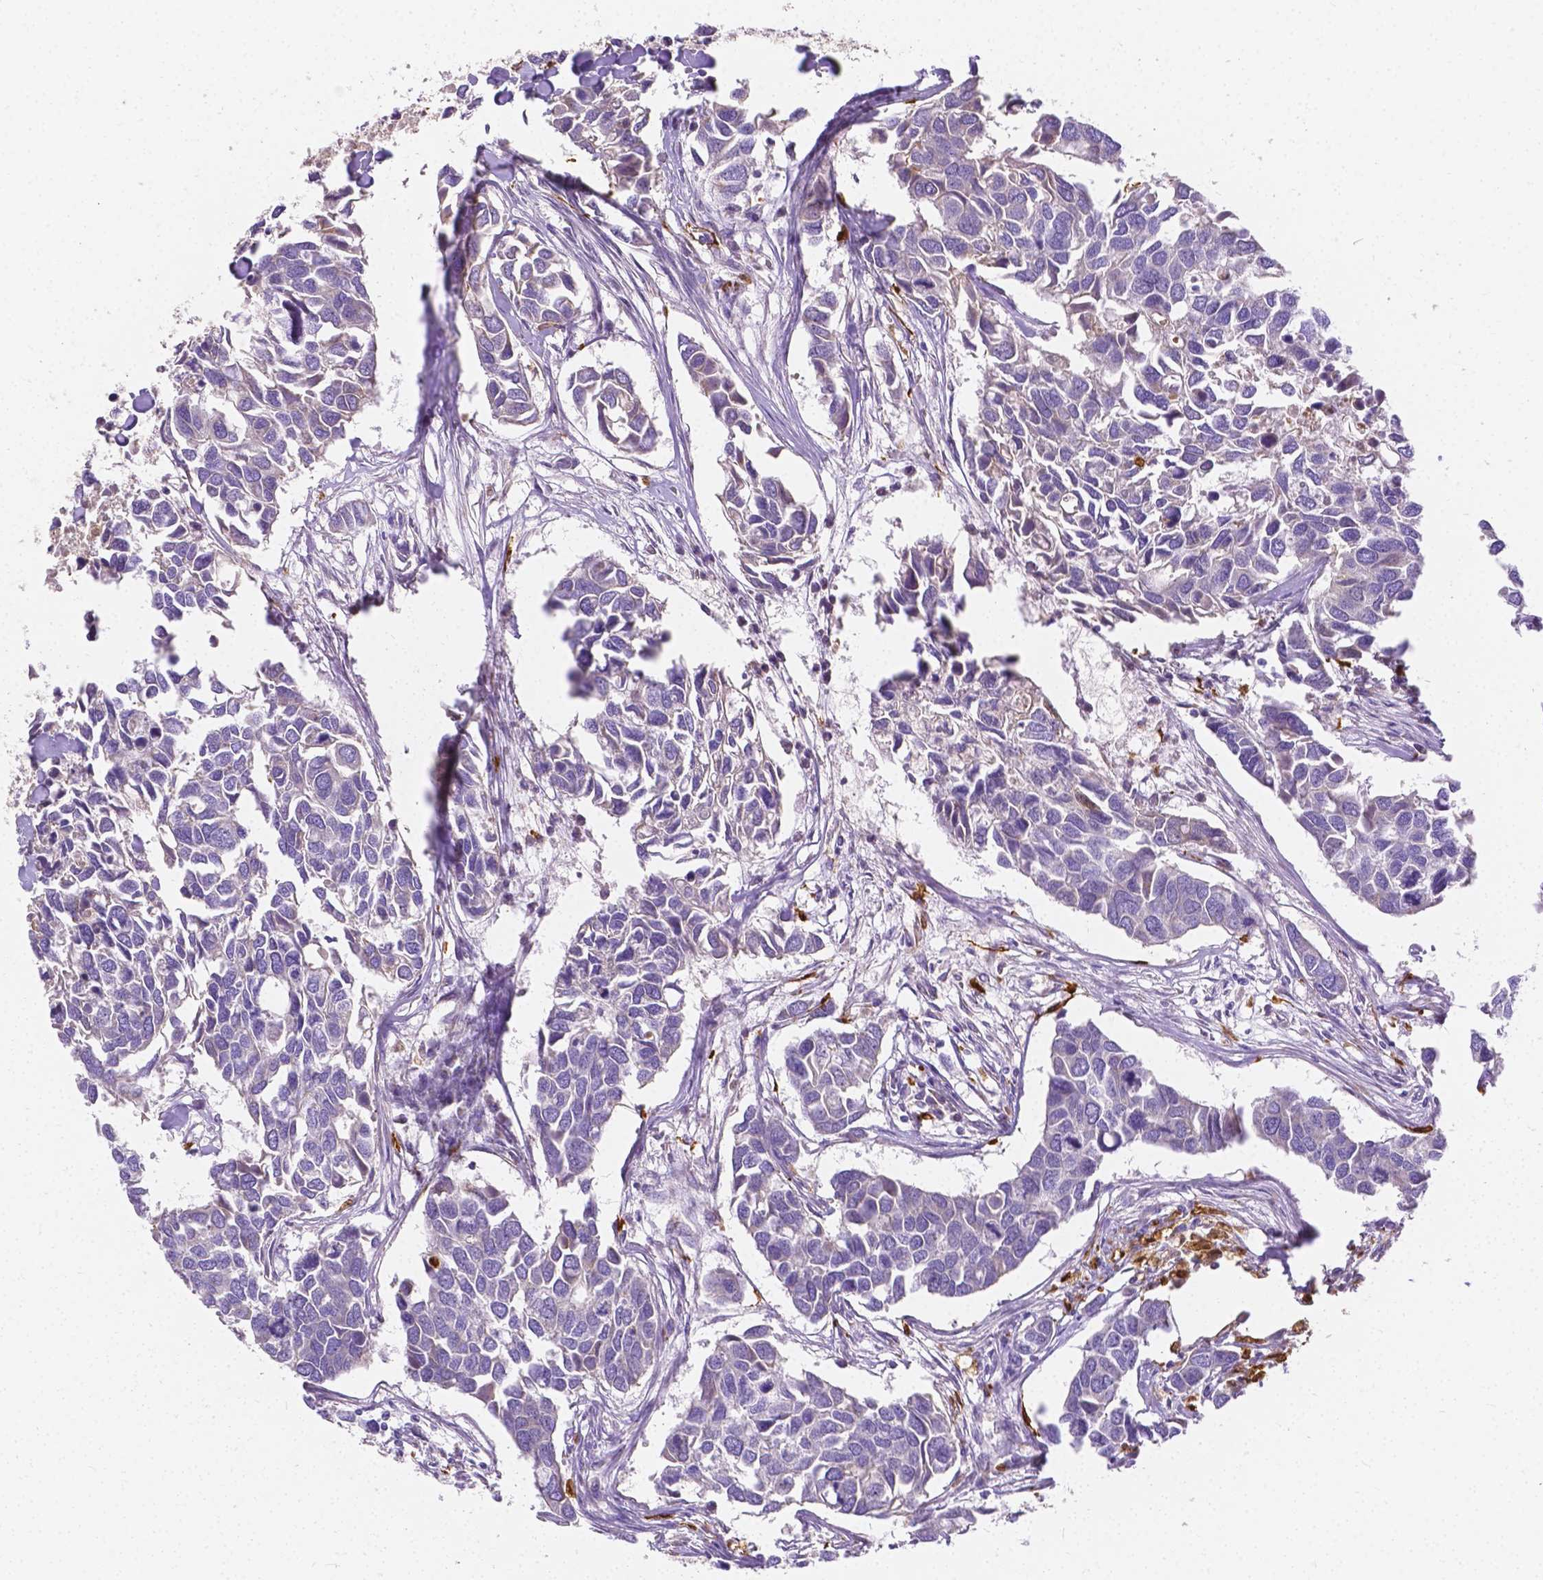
{"staining": {"intensity": "negative", "quantity": "none", "location": "none"}, "tissue": "breast cancer", "cell_type": "Tumor cells", "image_type": "cancer", "snomed": [{"axis": "morphology", "description": "Duct carcinoma"}, {"axis": "topography", "description": "Breast"}], "caption": "High magnification brightfield microscopy of invasive ductal carcinoma (breast) stained with DAB (3,3'-diaminobenzidine) (brown) and counterstained with hematoxylin (blue): tumor cells show no significant staining. Nuclei are stained in blue.", "gene": "ZNRD2", "patient": {"sex": "female", "age": 83}}